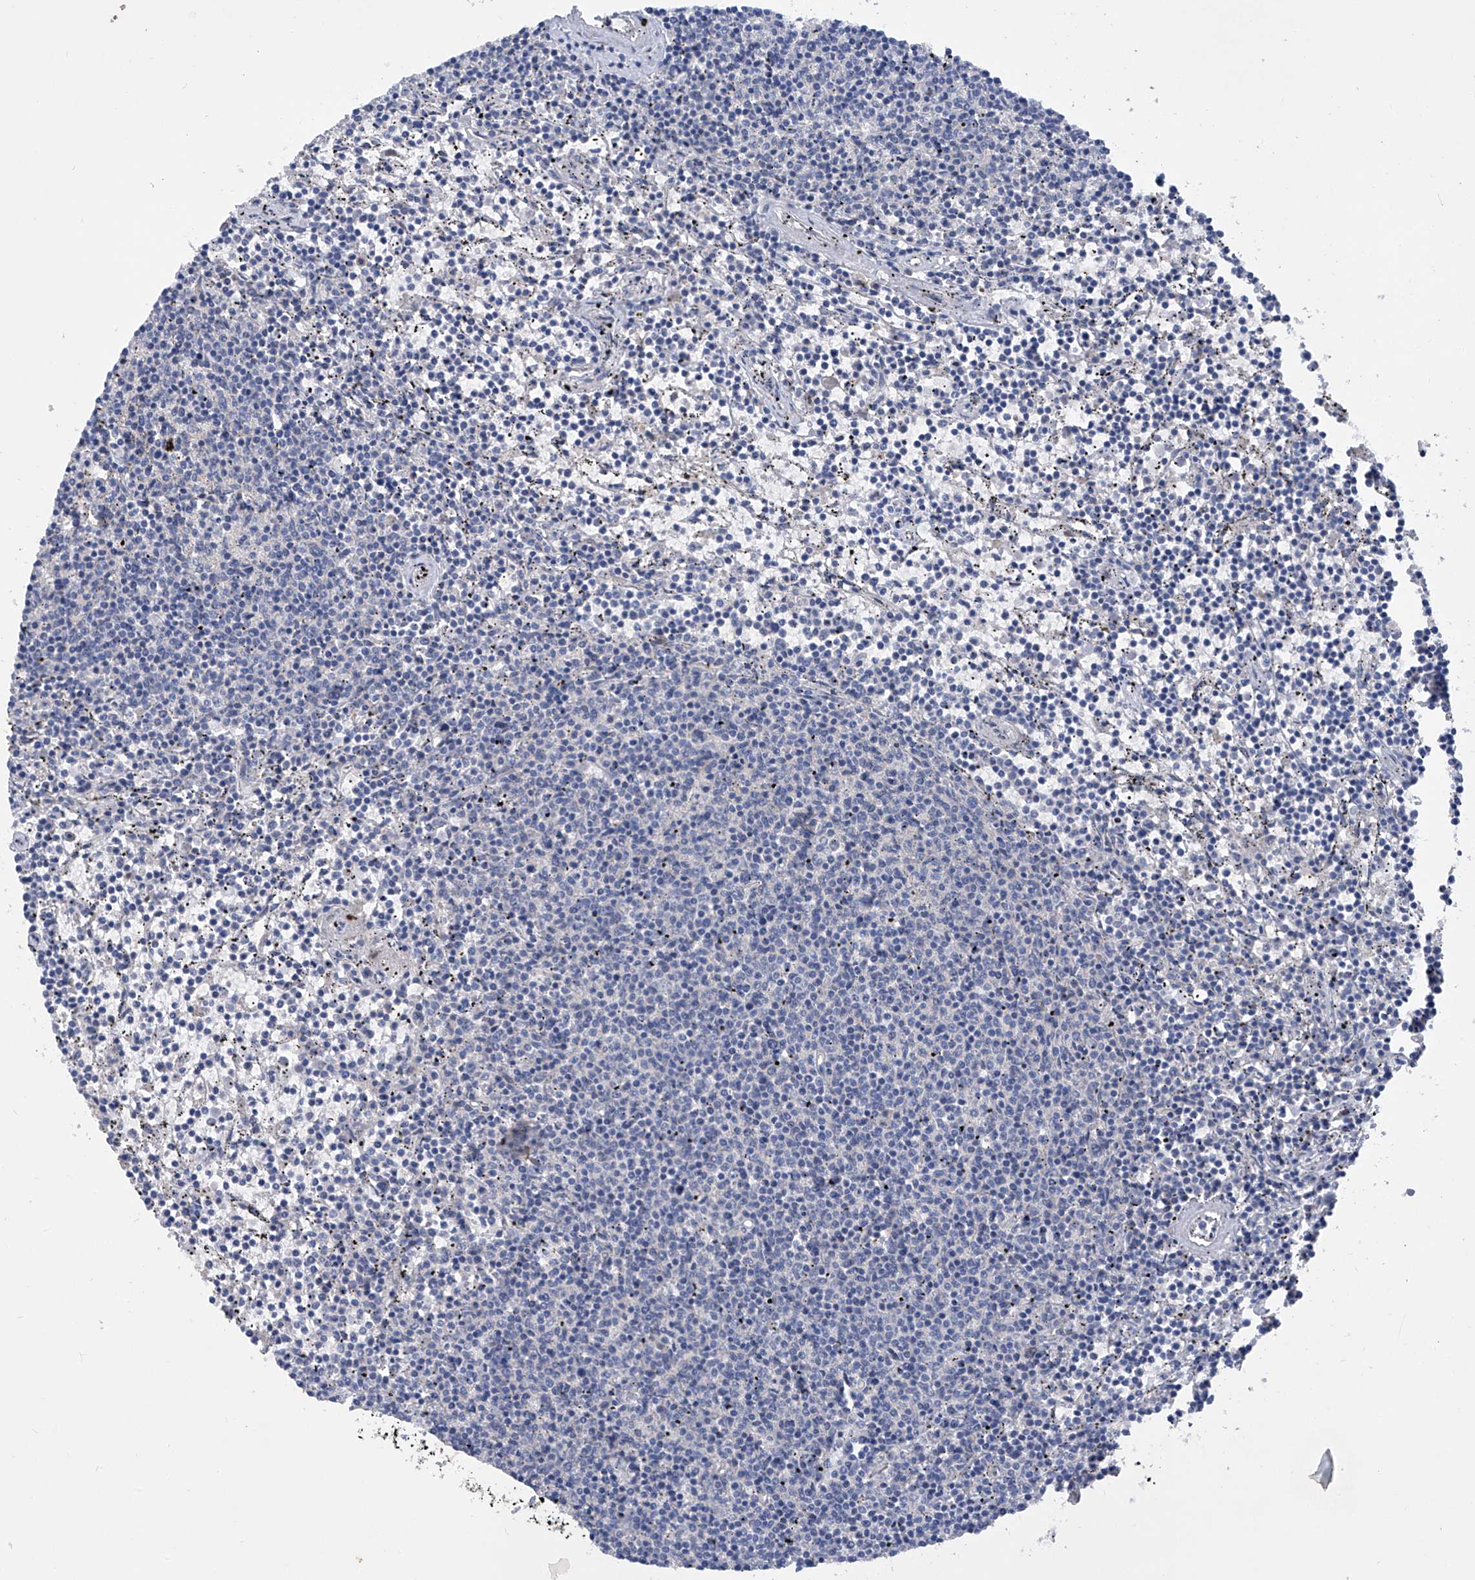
{"staining": {"intensity": "negative", "quantity": "none", "location": "none"}, "tissue": "lymphoma", "cell_type": "Tumor cells", "image_type": "cancer", "snomed": [{"axis": "morphology", "description": "Malignant lymphoma, non-Hodgkin's type, Low grade"}, {"axis": "topography", "description": "Spleen"}], "caption": "IHC of malignant lymphoma, non-Hodgkin's type (low-grade) demonstrates no expression in tumor cells.", "gene": "PCSK5", "patient": {"sex": "female", "age": 50}}